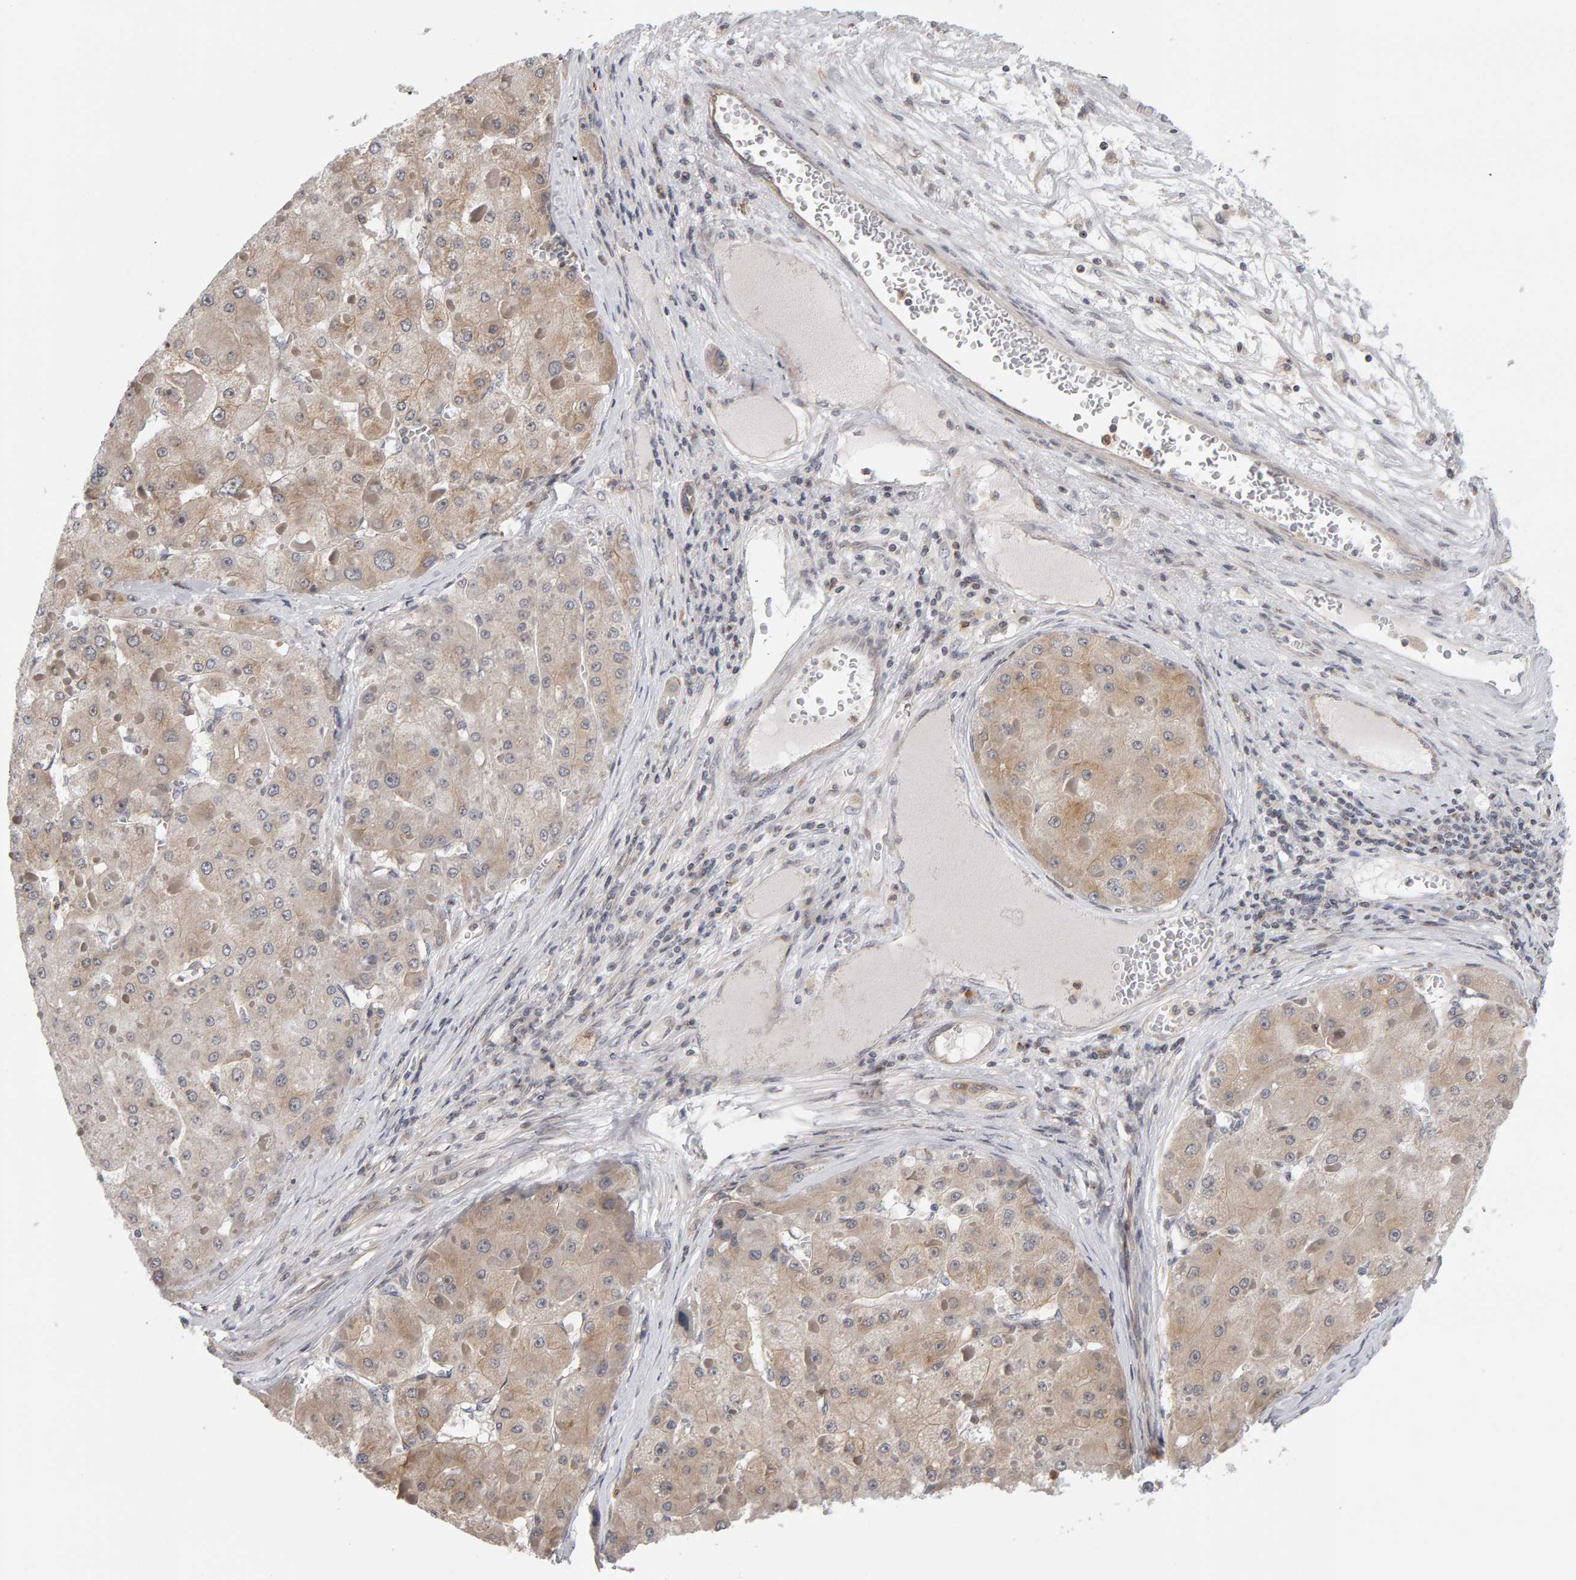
{"staining": {"intensity": "weak", "quantity": ">75%", "location": "cytoplasmic/membranous"}, "tissue": "liver cancer", "cell_type": "Tumor cells", "image_type": "cancer", "snomed": [{"axis": "morphology", "description": "Carcinoma, Hepatocellular, NOS"}, {"axis": "topography", "description": "Liver"}], "caption": "This is a photomicrograph of immunohistochemistry staining of liver cancer, which shows weak expression in the cytoplasmic/membranous of tumor cells.", "gene": "MSRA", "patient": {"sex": "female", "age": 73}}